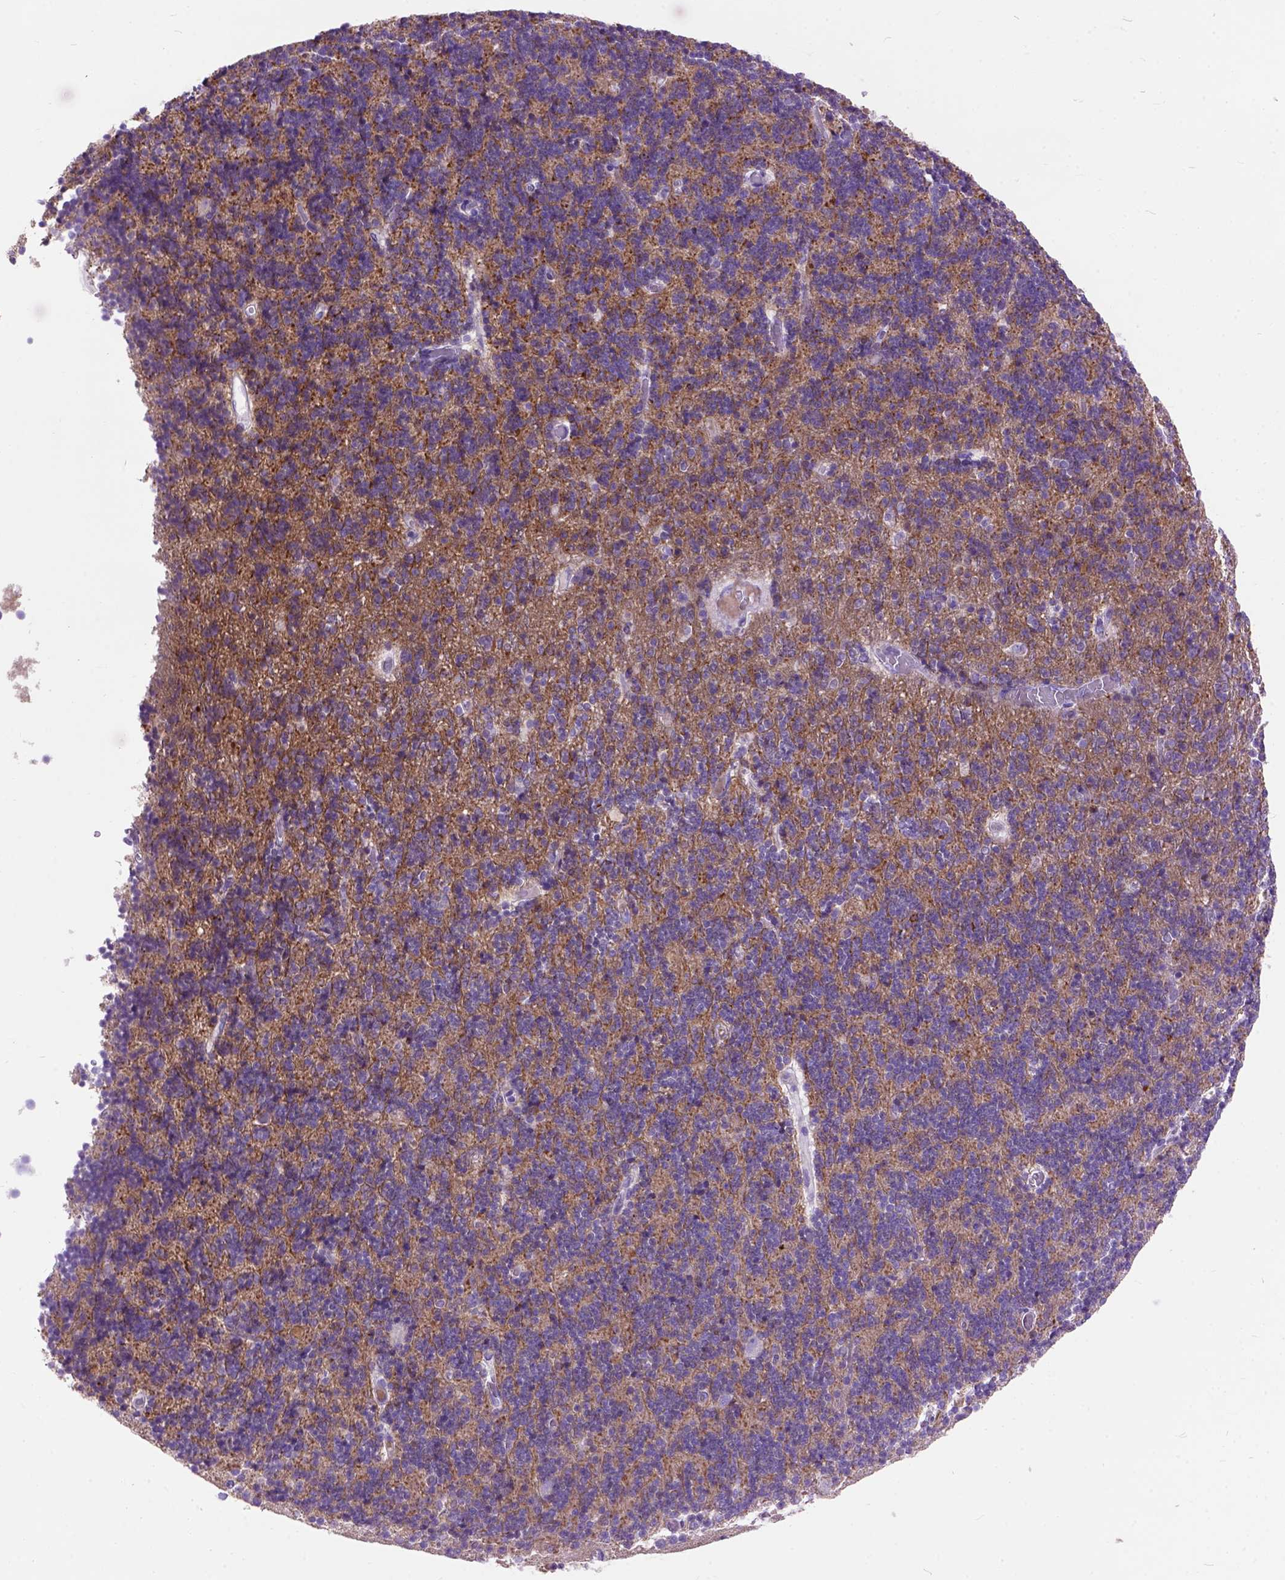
{"staining": {"intensity": "moderate", "quantity": ">75%", "location": "cytoplasmic/membranous"}, "tissue": "cerebellum", "cell_type": "Cells in granular layer", "image_type": "normal", "snomed": [{"axis": "morphology", "description": "Normal tissue, NOS"}, {"axis": "topography", "description": "Cerebellum"}], "caption": "Immunohistochemical staining of unremarkable cerebellum demonstrates moderate cytoplasmic/membranous protein staining in approximately >75% of cells in granular layer.", "gene": "MAPT", "patient": {"sex": "male", "age": 70}}